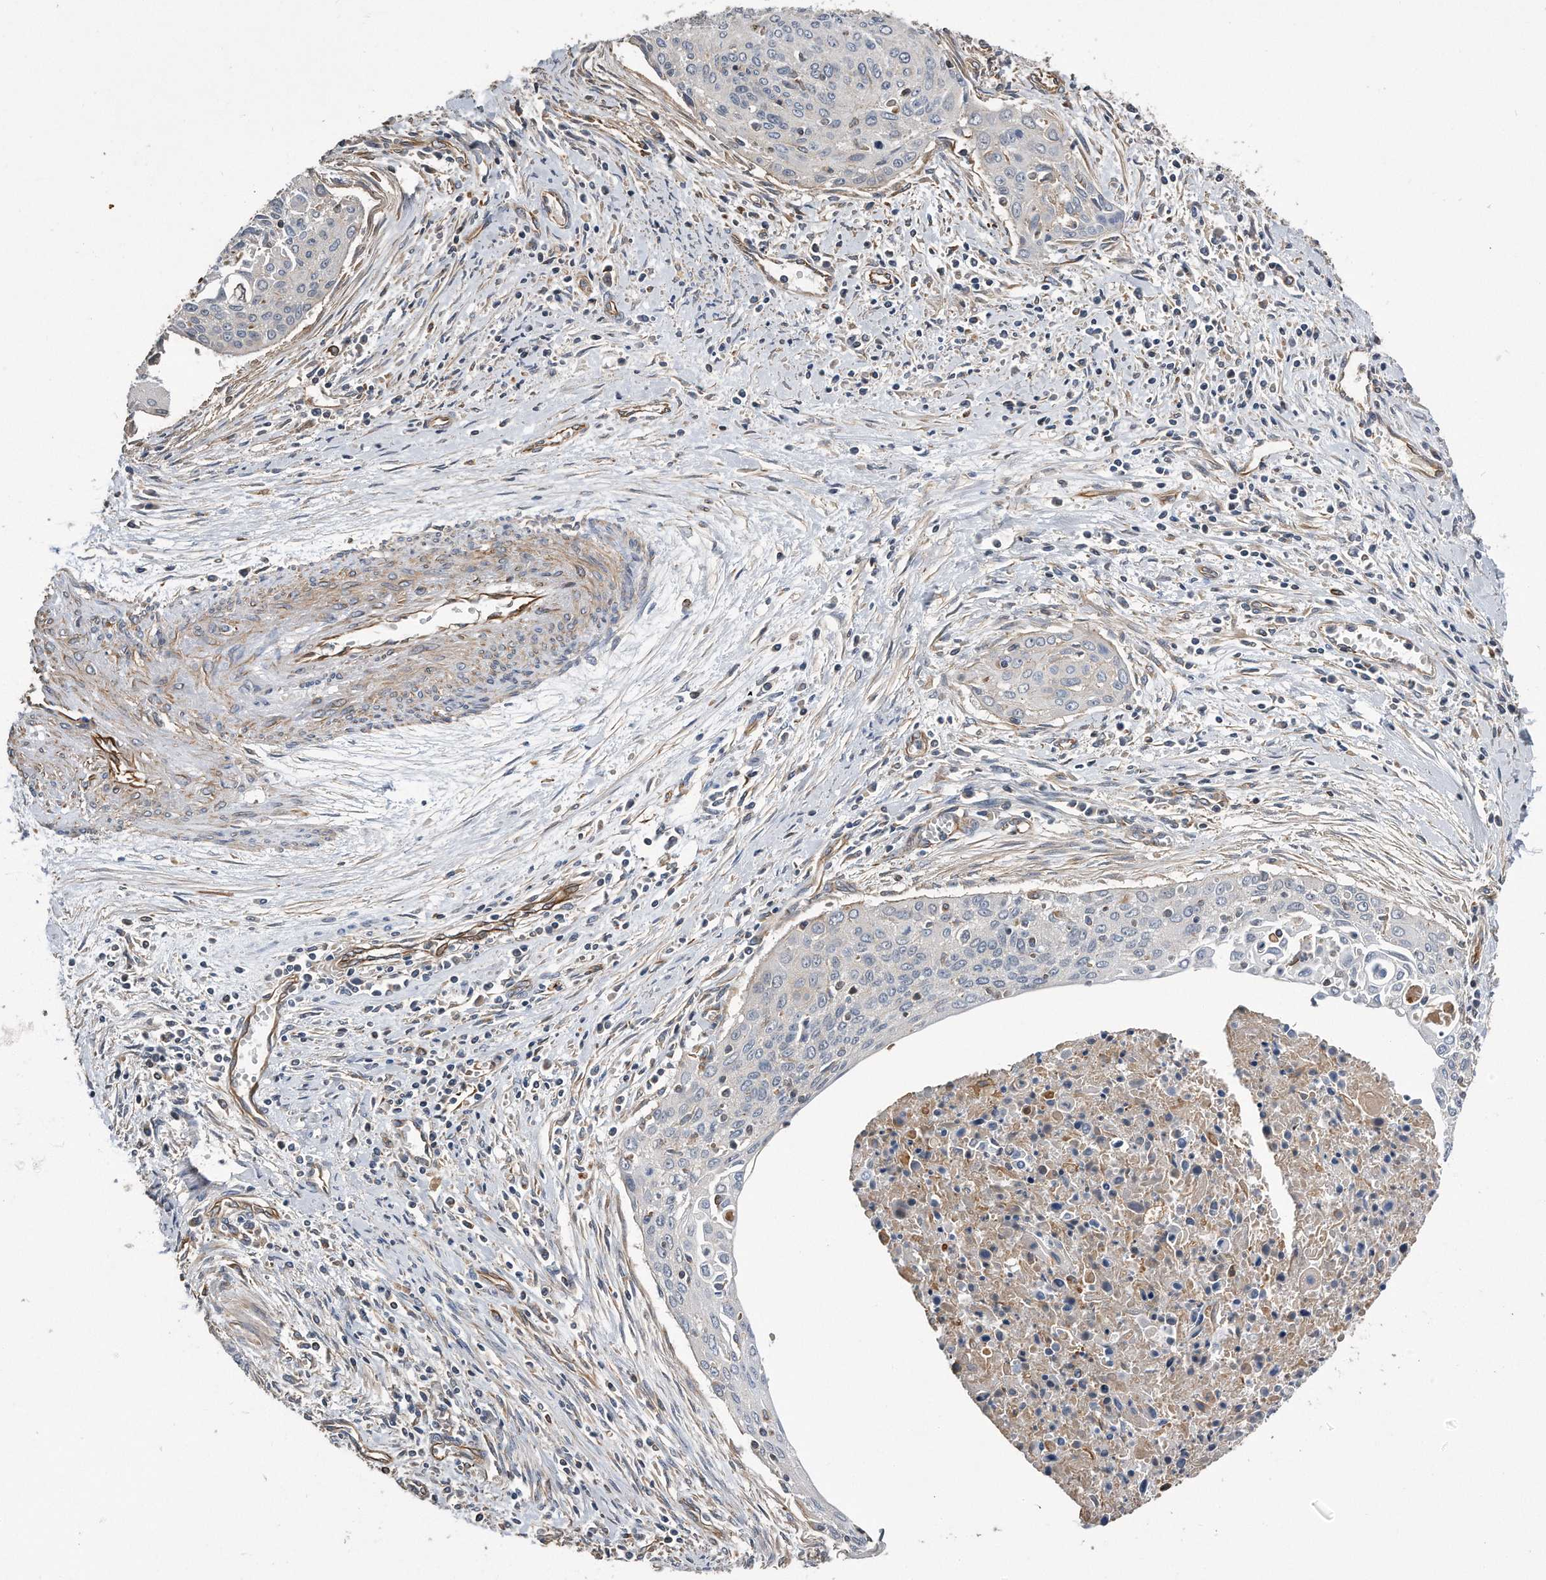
{"staining": {"intensity": "negative", "quantity": "none", "location": "none"}, "tissue": "cervical cancer", "cell_type": "Tumor cells", "image_type": "cancer", "snomed": [{"axis": "morphology", "description": "Squamous cell carcinoma, NOS"}, {"axis": "topography", "description": "Cervix"}], "caption": "This is an immunohistochemistry (IHC) micrograph of cervical cancer. There is no positivity in tumor cells.", "gene": "GPC1", "patient": {"sex": "female", "age": 55}}